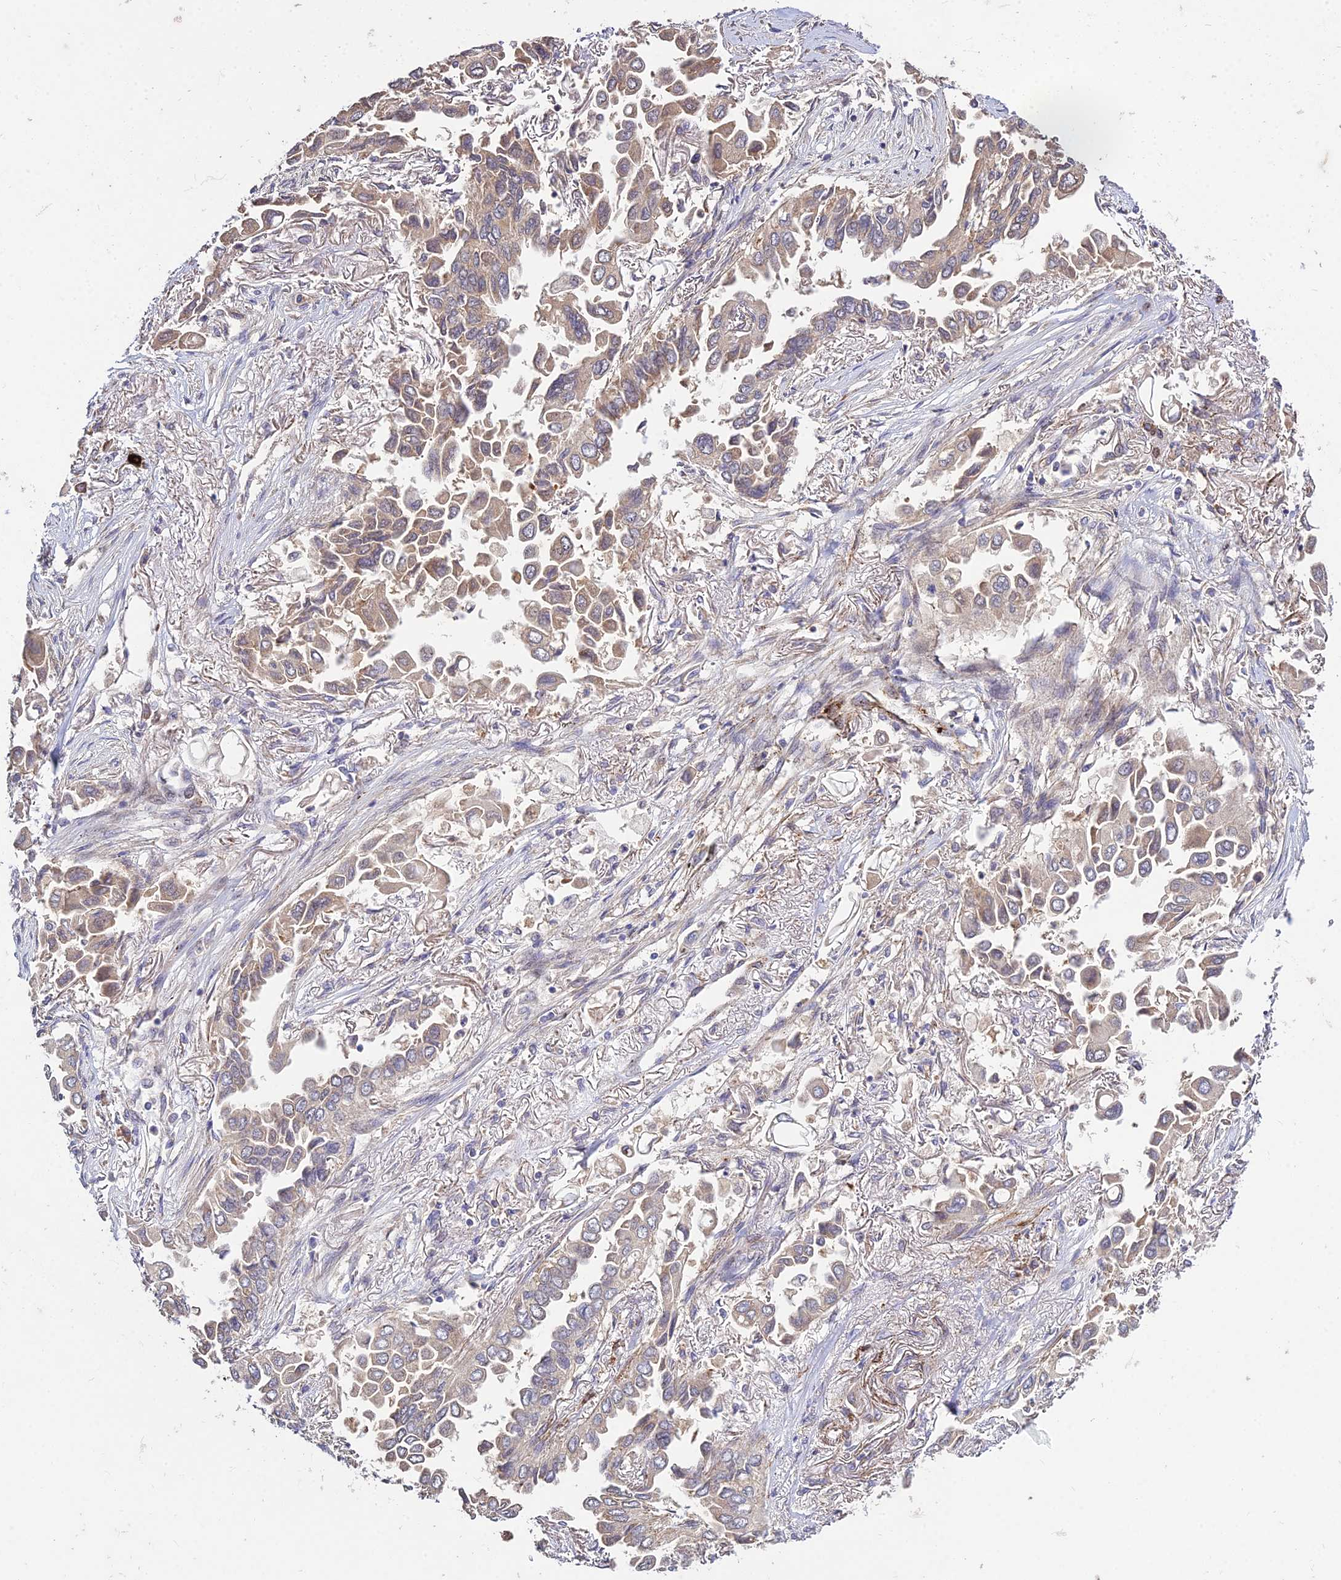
{"staining": {"intensity": "weak", "quantity": "25%-75%", "location": "cytoplasmic/membranous"}, "tissue": "lung cancer", "cell_type": "Tumor cells", "image_type": "cancer", "snomed": [{"axis": "morphology", "description": "Adenocarcinoma, NOS"}, {"axis": "topography", "description": "Lung"}], "caption": "Lung cancer (adenocarcinoma) stained with a protein marker displays weak staining in tumor cells.", "gene": "GRTP1", "patient": {"sex": "female", "age": 76}}